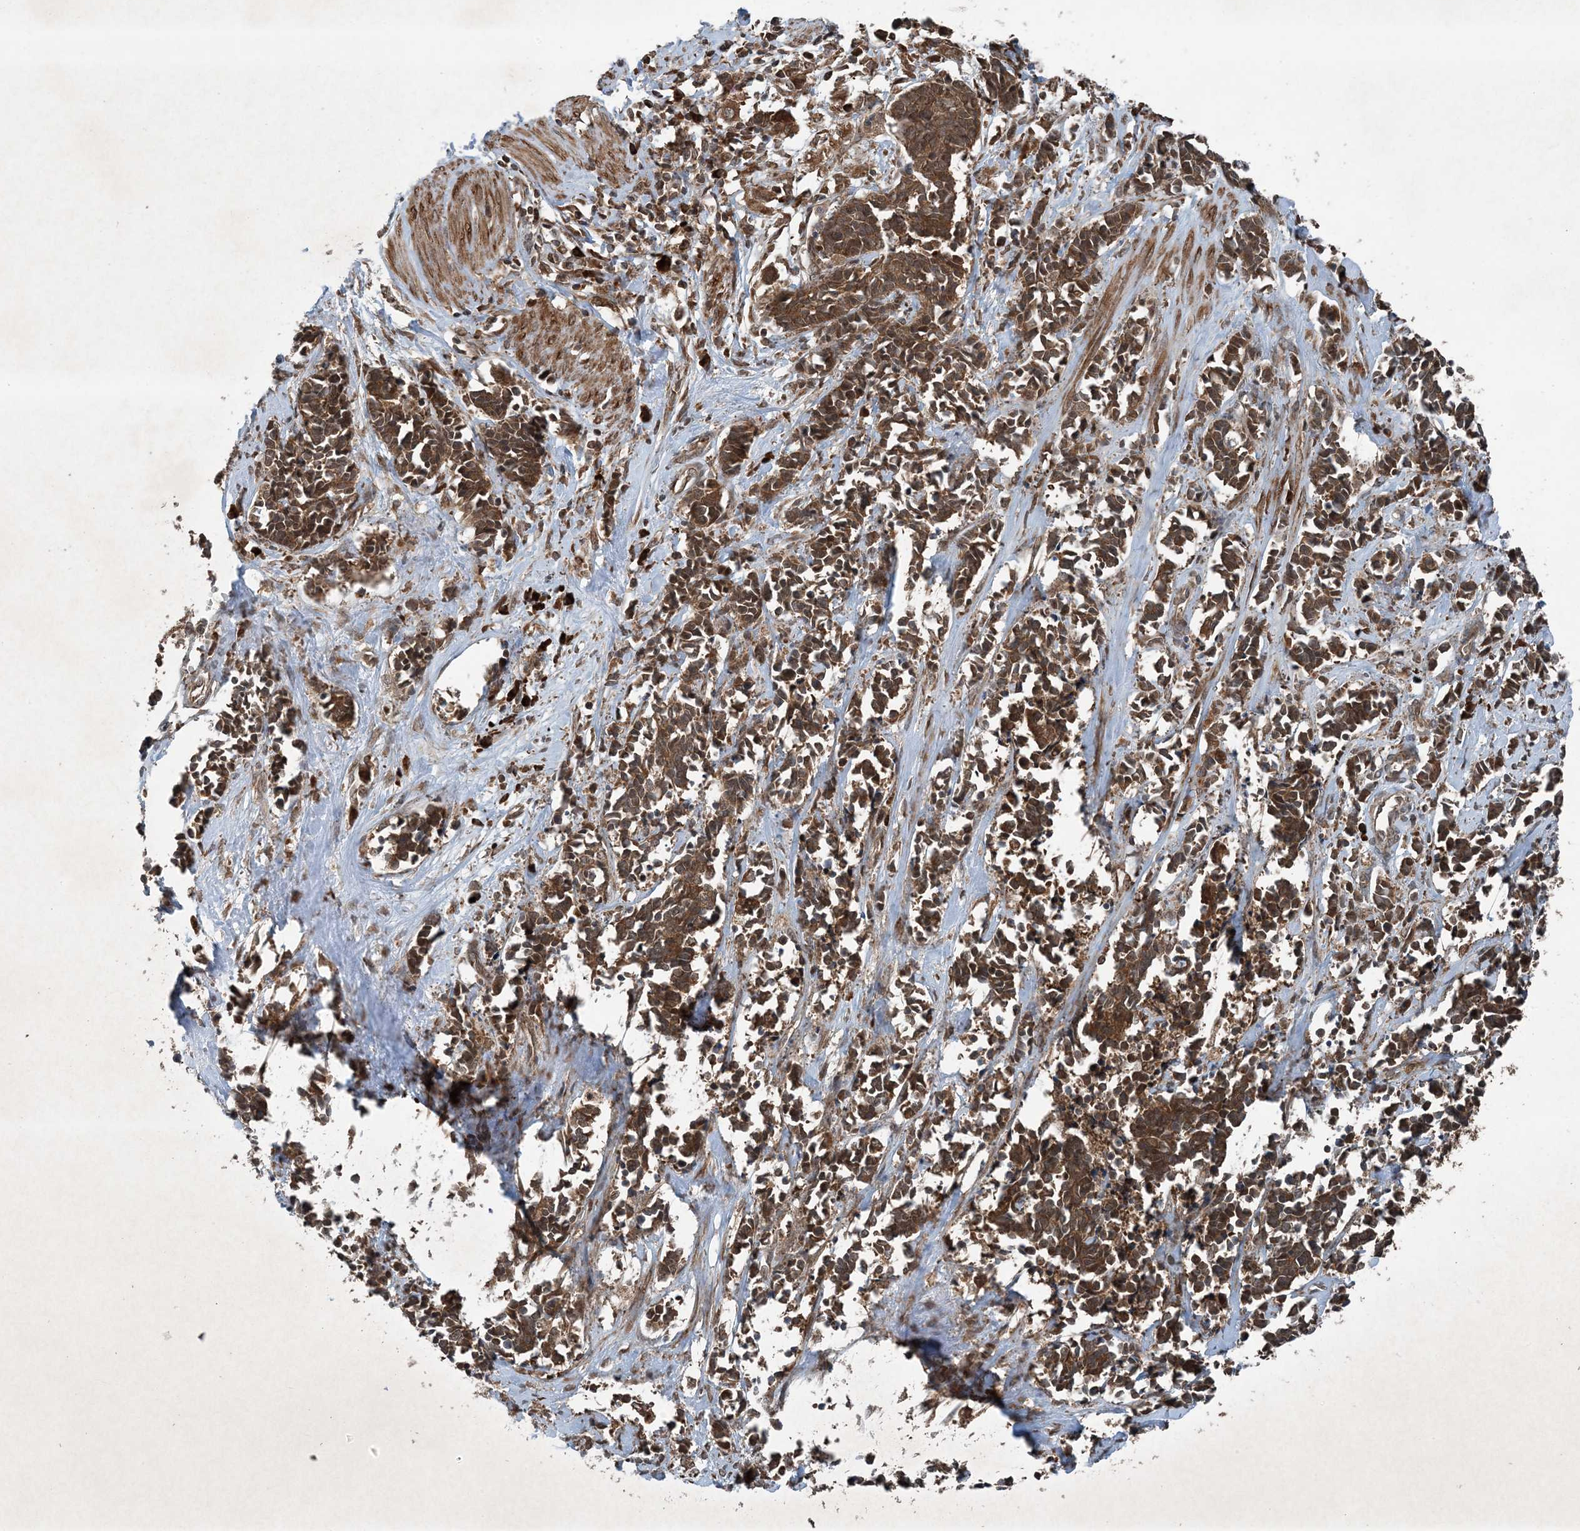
{"staining": {"intensity": "moderate", "quantity": ">75%", "location": "cytoplasmic/membranous"}, "tissue": "cervical cancer", "cell_type": "Tumor cells", "image_type": "cancer", "snomed": [{"axis": "morphology", "description": "Squamous cell carcinoma, NOS"}, {"axis": "topography", "description": "Cervix"}], "caption": "Protein staining exhibits moderate cytoplasmic/membranous expression in about >75% of tumor cells in squamous cell carcinoma (cervical).", "gene": "GNG5", "patient": {"sex": "female", "age": 35}}